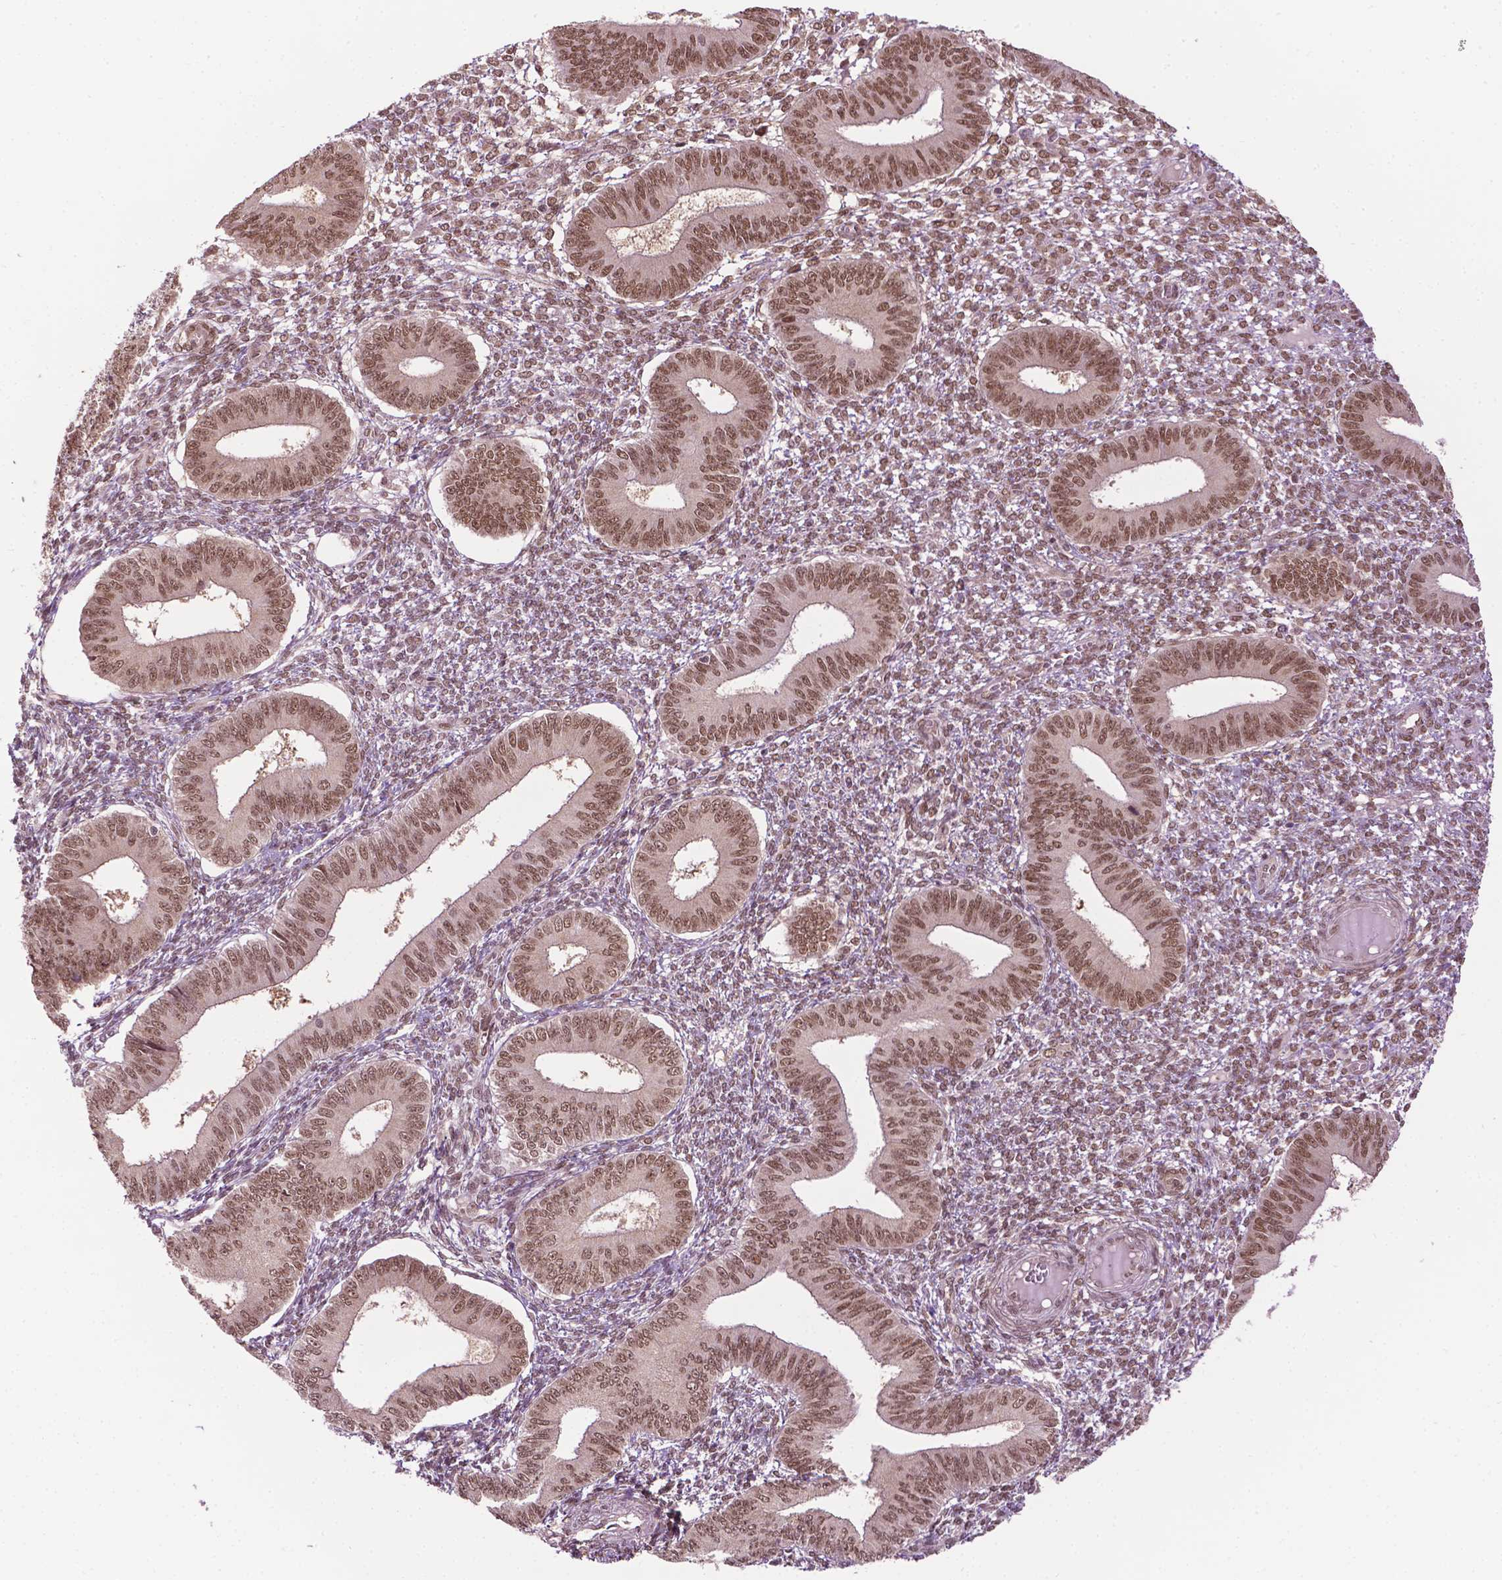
{"staining": {"intensity": "weak", "quantity": "25%-75%", "location": "nuclear"}, "tissue": "endometrium", "cell_type": "Cells in endometrial stroma", "image_type": "normal", "snomed": [{"axis": "morphology", "description": "Normal tissue, NOS"}, {"axis": "topography", "description": "Endometrium"}], "caption": "Cells in endometrial stroma reveal low levels of weak nuclear positivity in about 25%-75% of cells in normal endometrium. (Brightfield microscopy of DAB IHC at high magnification).", "gene": "UBQLN4", "patient": {"sex": "female", "age": 42}}